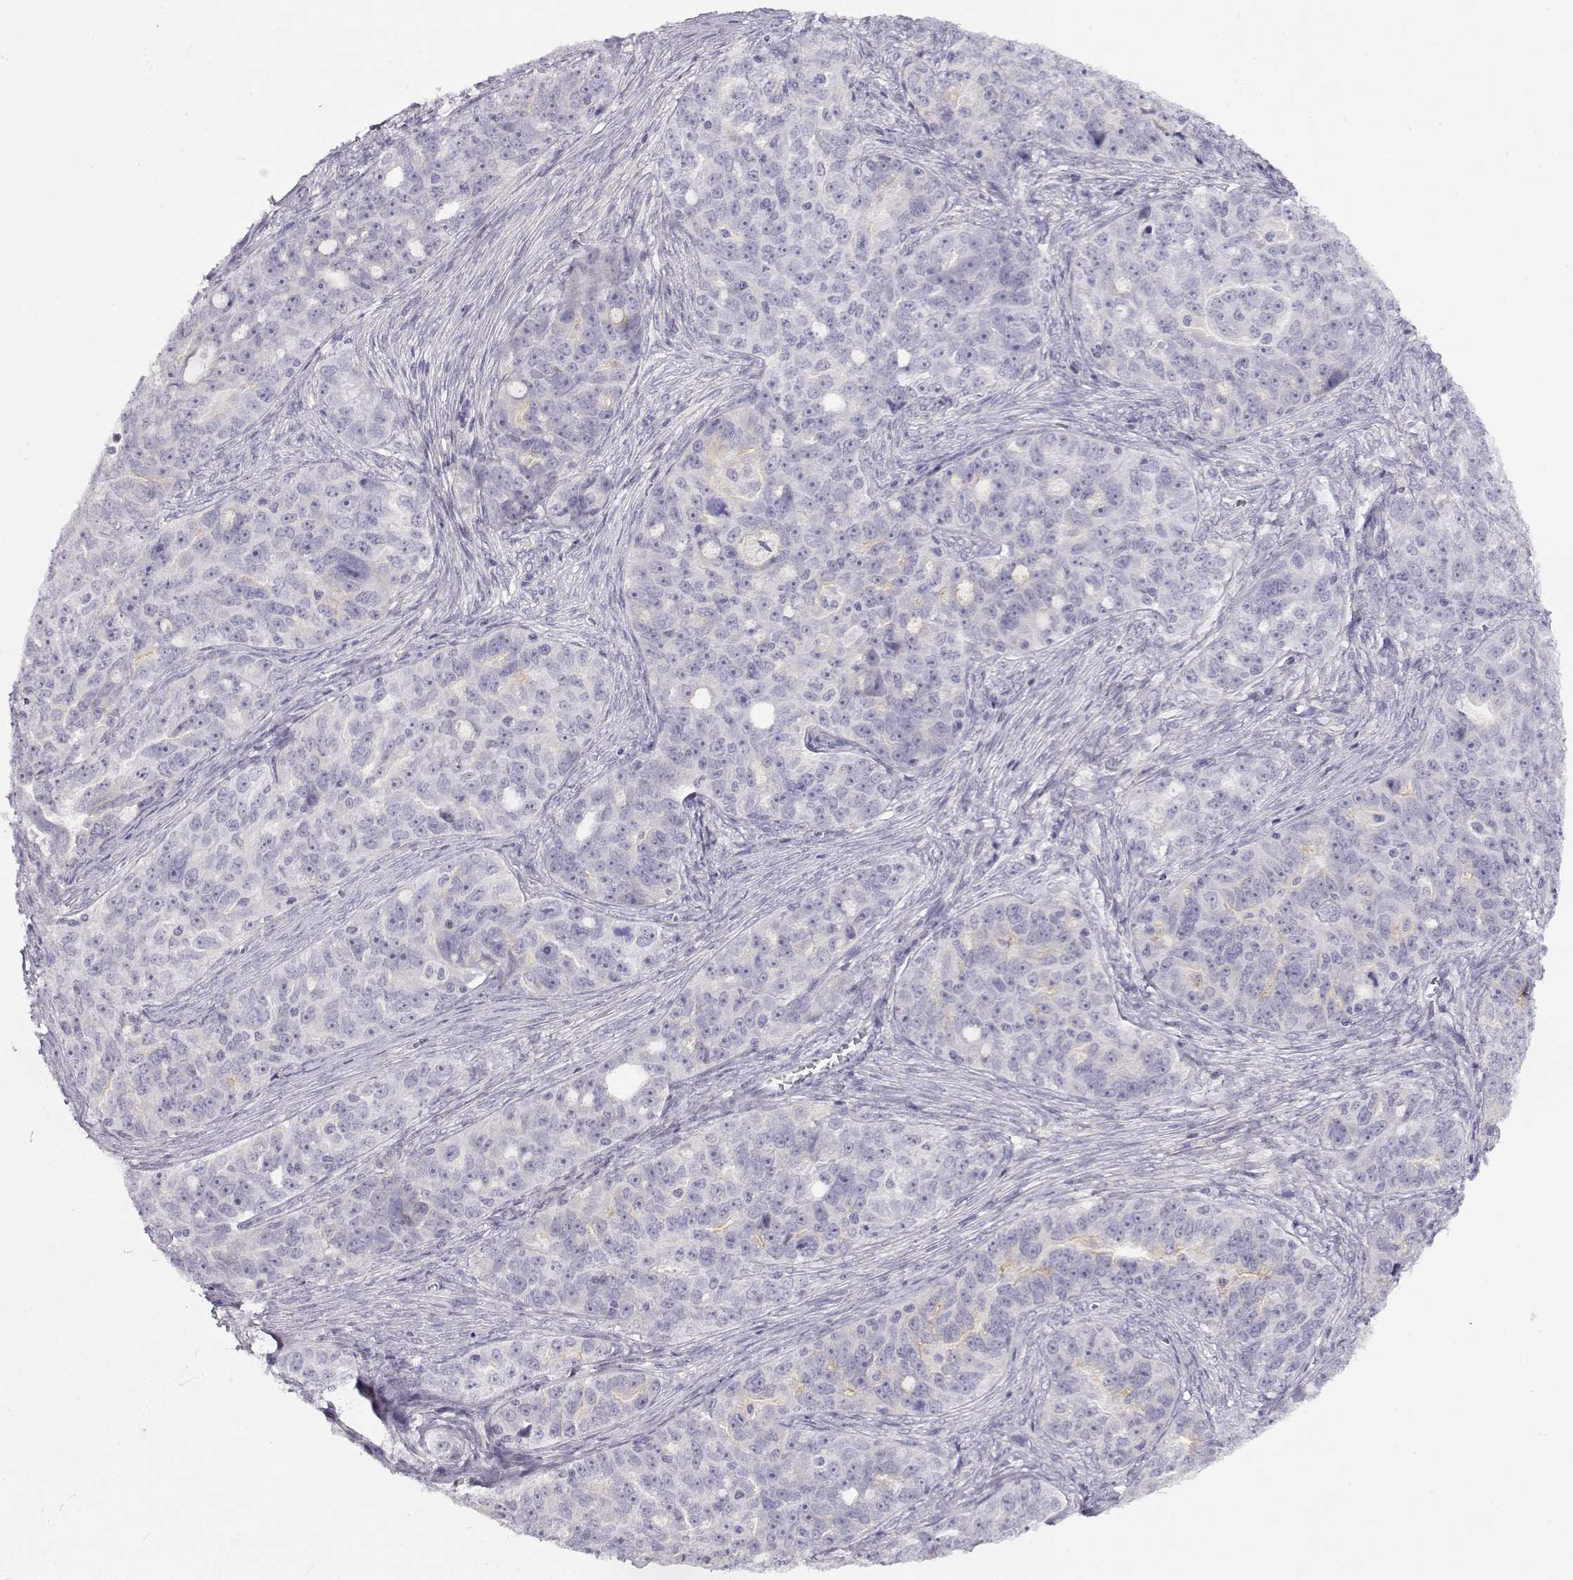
{"staining": {"intensity": "negative", "quantity": "none", "location": "none"}, "tissue": "ovarian cancer", "cell_type": "Tumor cells", "image_type": "cancer", "snomed": [{"axis": "morphology", "description": "Cystadenocarcinoma, serous, NOS"}, {"axis": "topography", "description": "Ovary"}], "caption": "Immunohistochemistry (IHC) image of neoplastic tissue: human ovarian cancer stained with DAB (3,3'-diaminobenzidine) exhibits no significant protein positivity in tumor cells.", "gene": "CRX", "patient": {"sex": "female", "age": 51}}